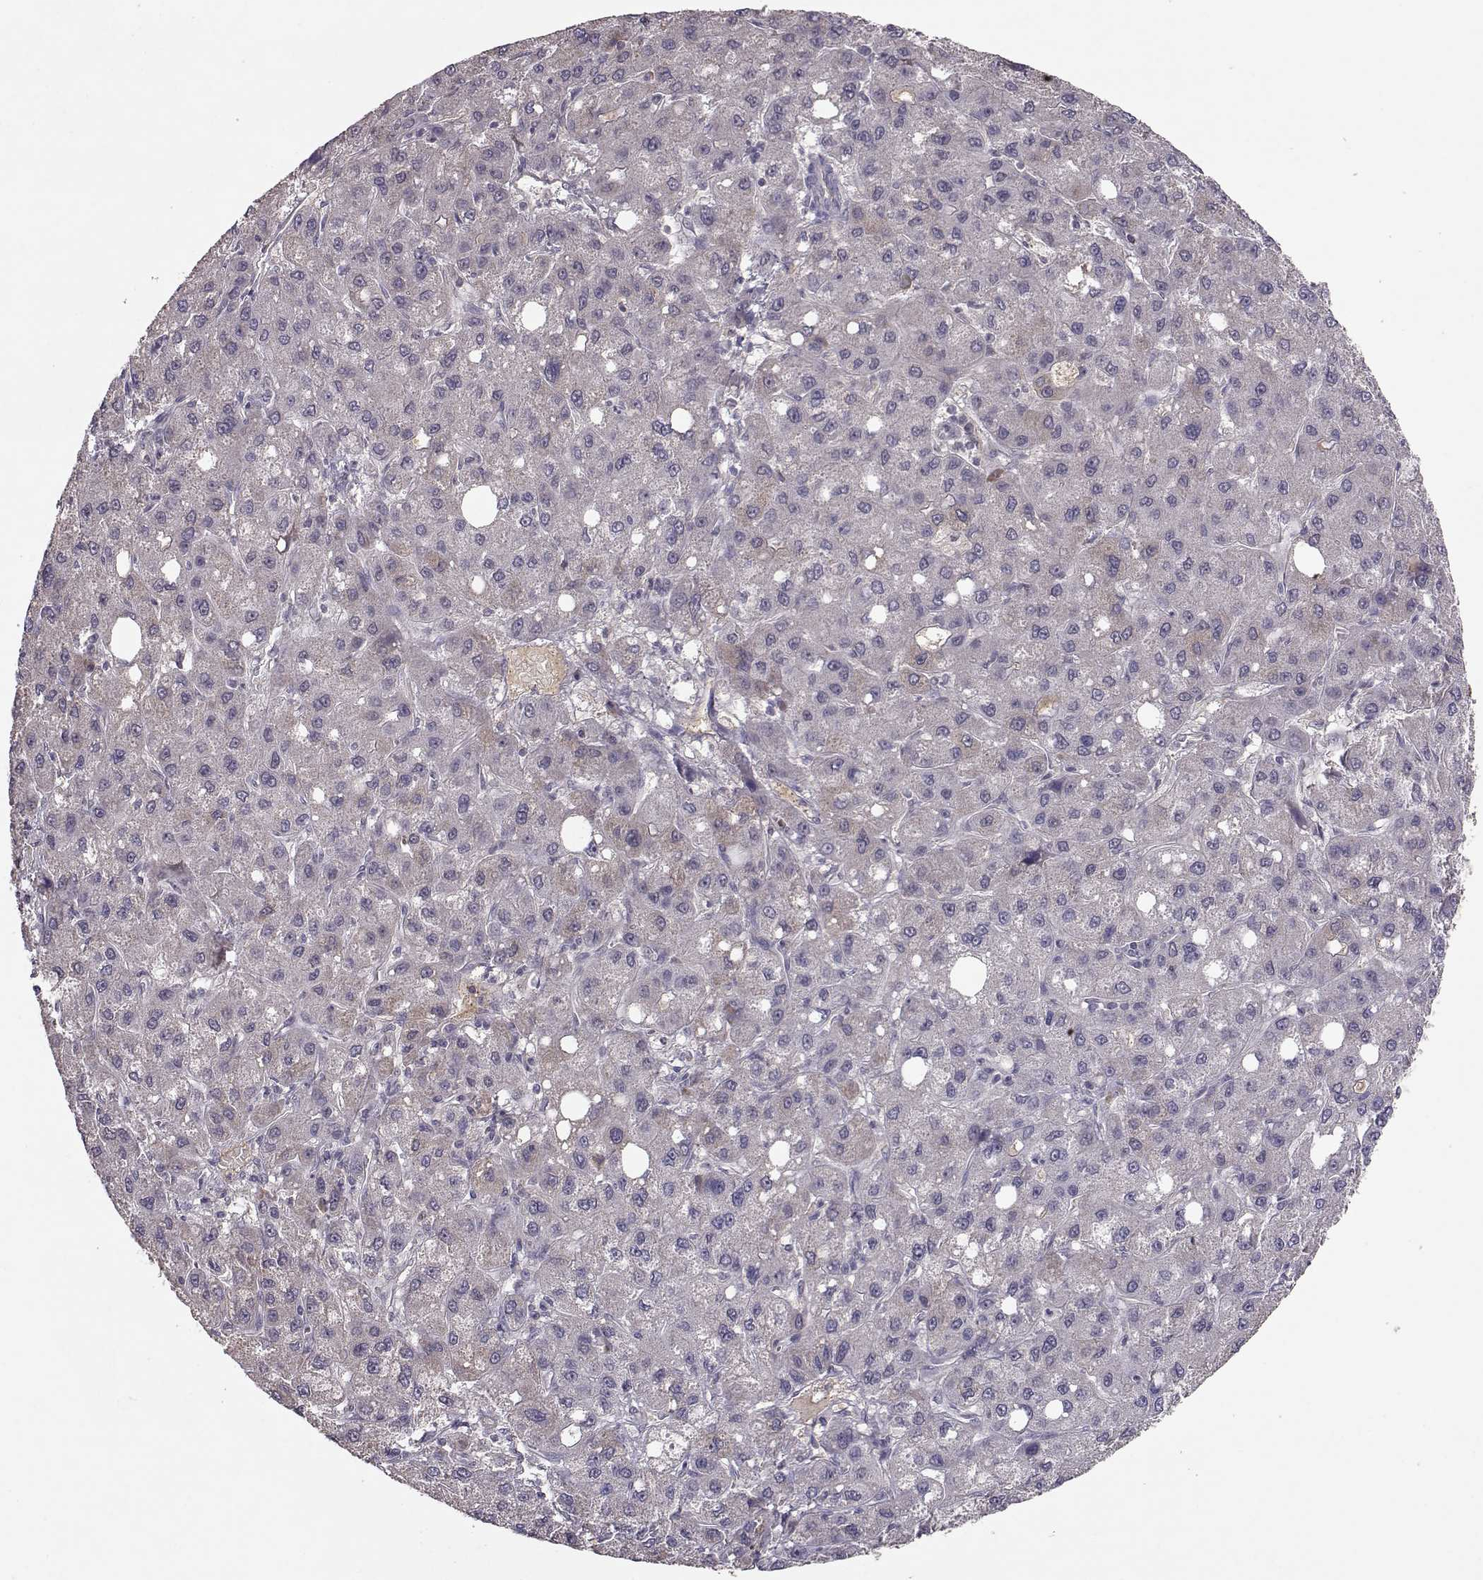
{"staining": {"intensity": "negative", "quantity": "none", "location": "none"}, "tissue": "liver cancer", "cell_type": "Tumor cells", "image_type": "cancer", "snomed": [{"axis": "morphology", "description": "Carcinoma, Hepatocellular, NOS"}, {"axis": "topography", "description": "Liver"}], "caption": "The immunohistochemistry photomicrograph has no significant staining in tumor cells of liver cancer (hepatocellular carcinoma) tissue.", "gene": "PMCH", "patient": {"sex": "male", "age": 73}}